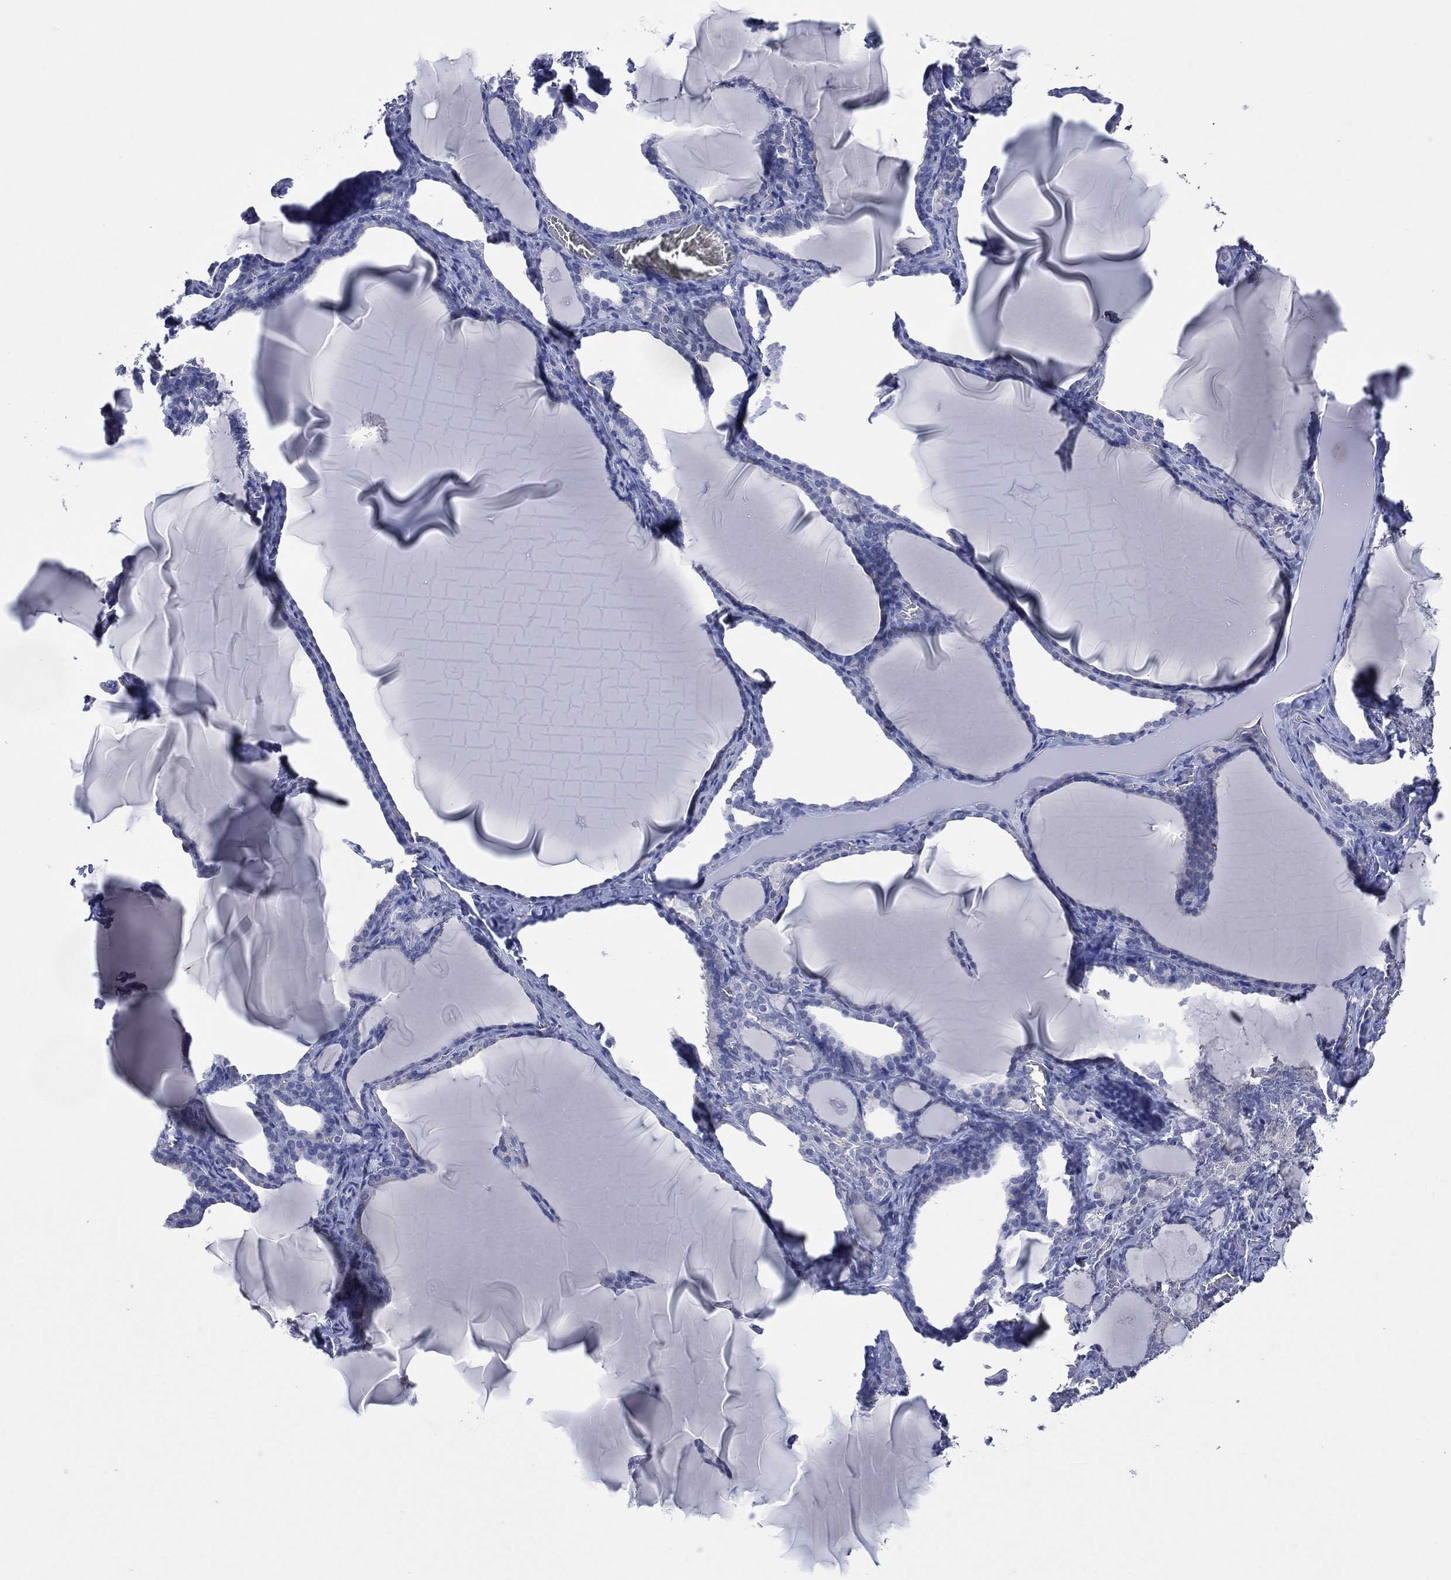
{"staining": {"intensity": "negative", "quantity": "none", "location": "none"}, "tissue": "thyroid gland", "cell_type": "Glandular cells", "image_type": "normal", "snomed": [{"axis": "morphology", "description": "Normal tissue, NOS"}, {"axis": "morphology", "description": "Hyperplasia, NOS"}, {"axis": "topography", "description": "Thyroid gland"}], "caption": "There is no significant expression in glandular cells of thyroid gland. Nuclei are stained in blue.", "gene": "ASB10", "patient": {"sex": "female", "age": 27}}